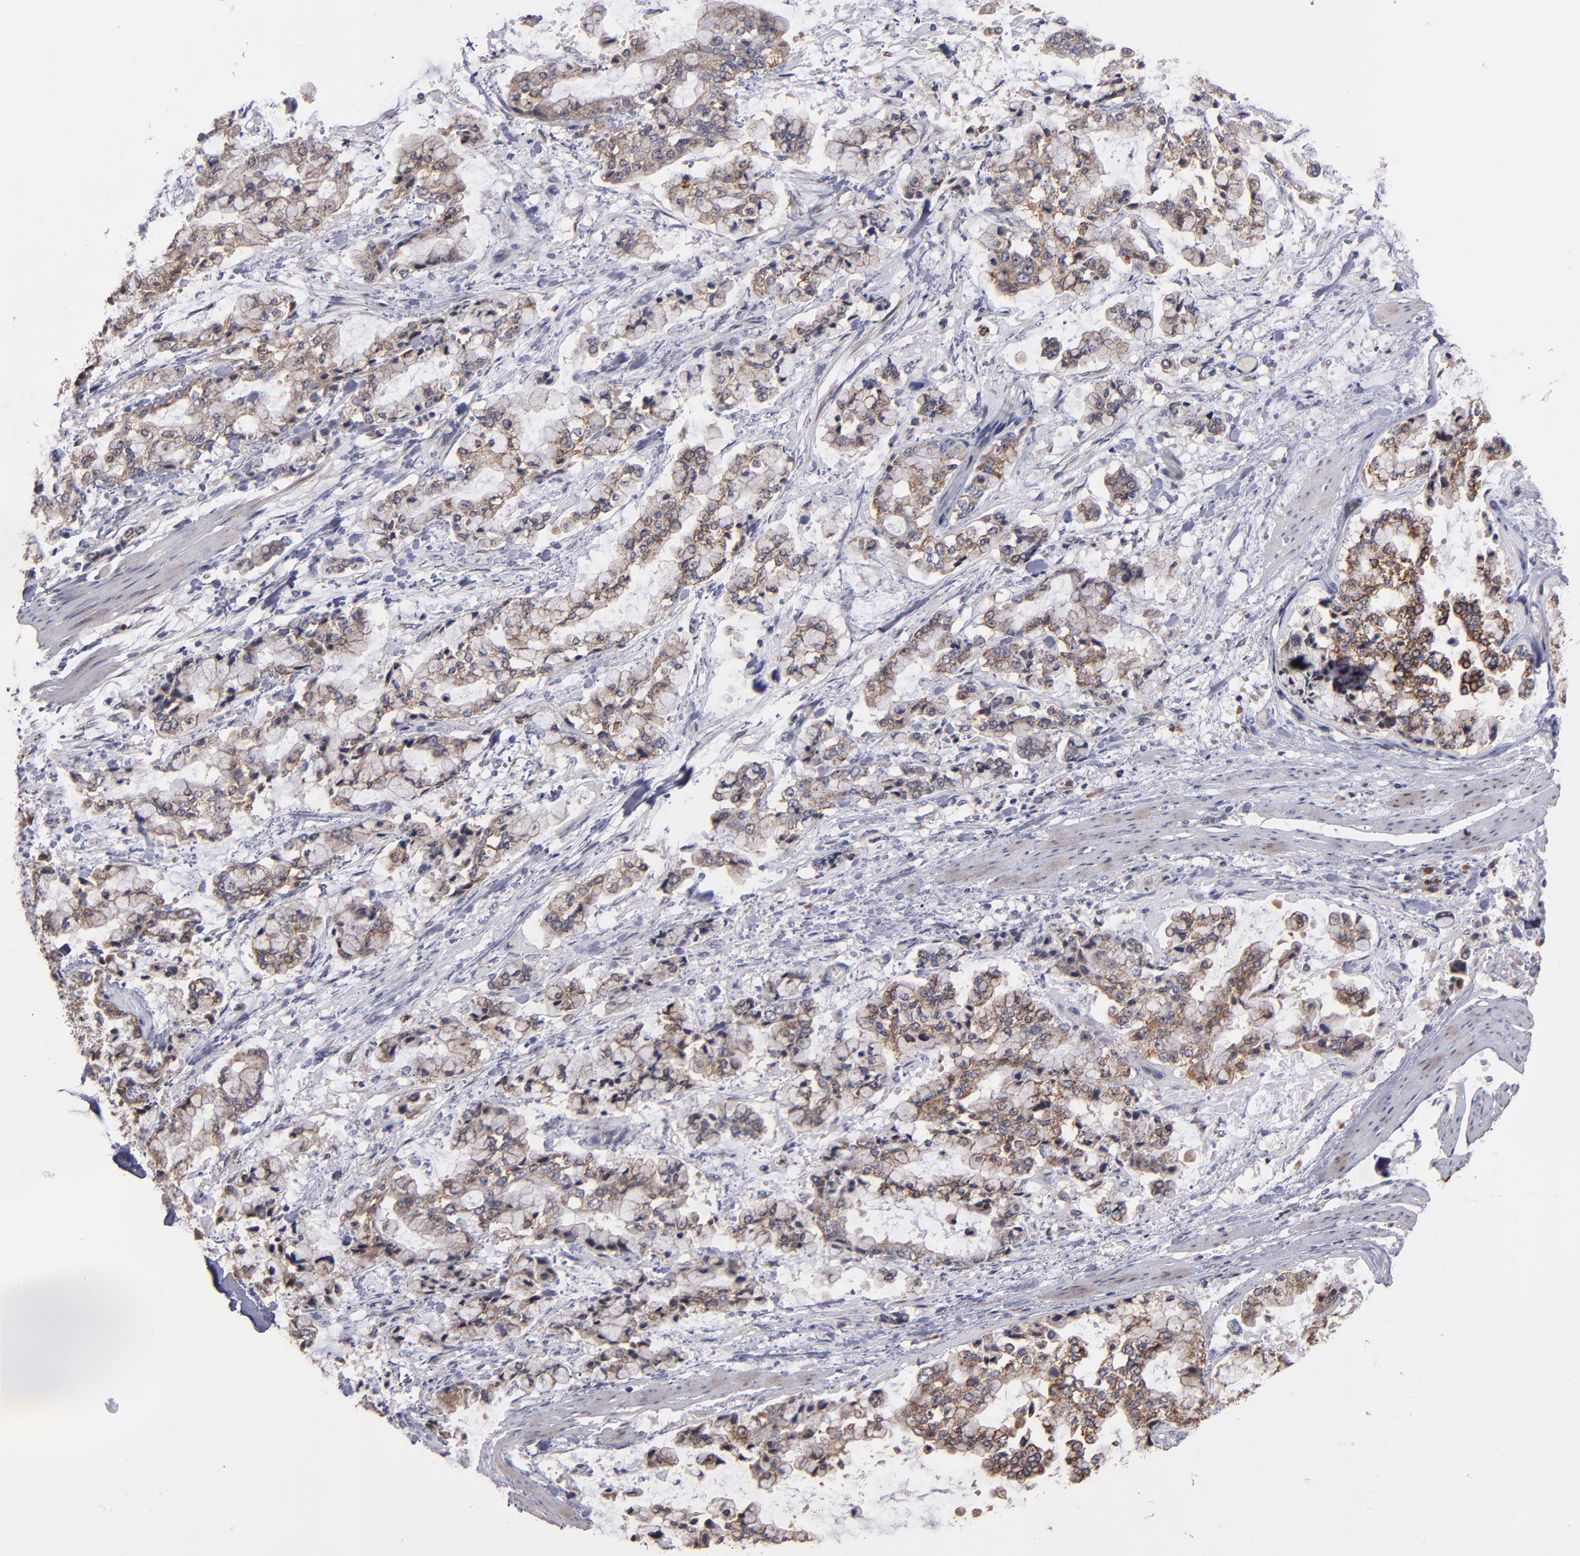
{"staining": {"intensity": "weak", "quantity": ">75%", "location": "cytoplasmic/membranous"}, "tissue": "stomach cancer", "cell_type": "Tumor cells", "image_type": "cancer", "snomed": [{"axis": "morphology", "description": "Normal tissue, NOS"}, {"axis": "morphology", "description": "Adenocarcinoma, NOS"}, {"axis": "topography", "description": "Stomach, upper"}, {"axis": "topography", "description": "Stomach"}], "caption": "Immunohistochemistry (IHC) of stomach cancer exhibits low levels of weak cytoplasmic/membranous expression in approximately >75% of tumor cells.", "gene": "DIABLO", "patient": {"sex": "male", "age": 76}}